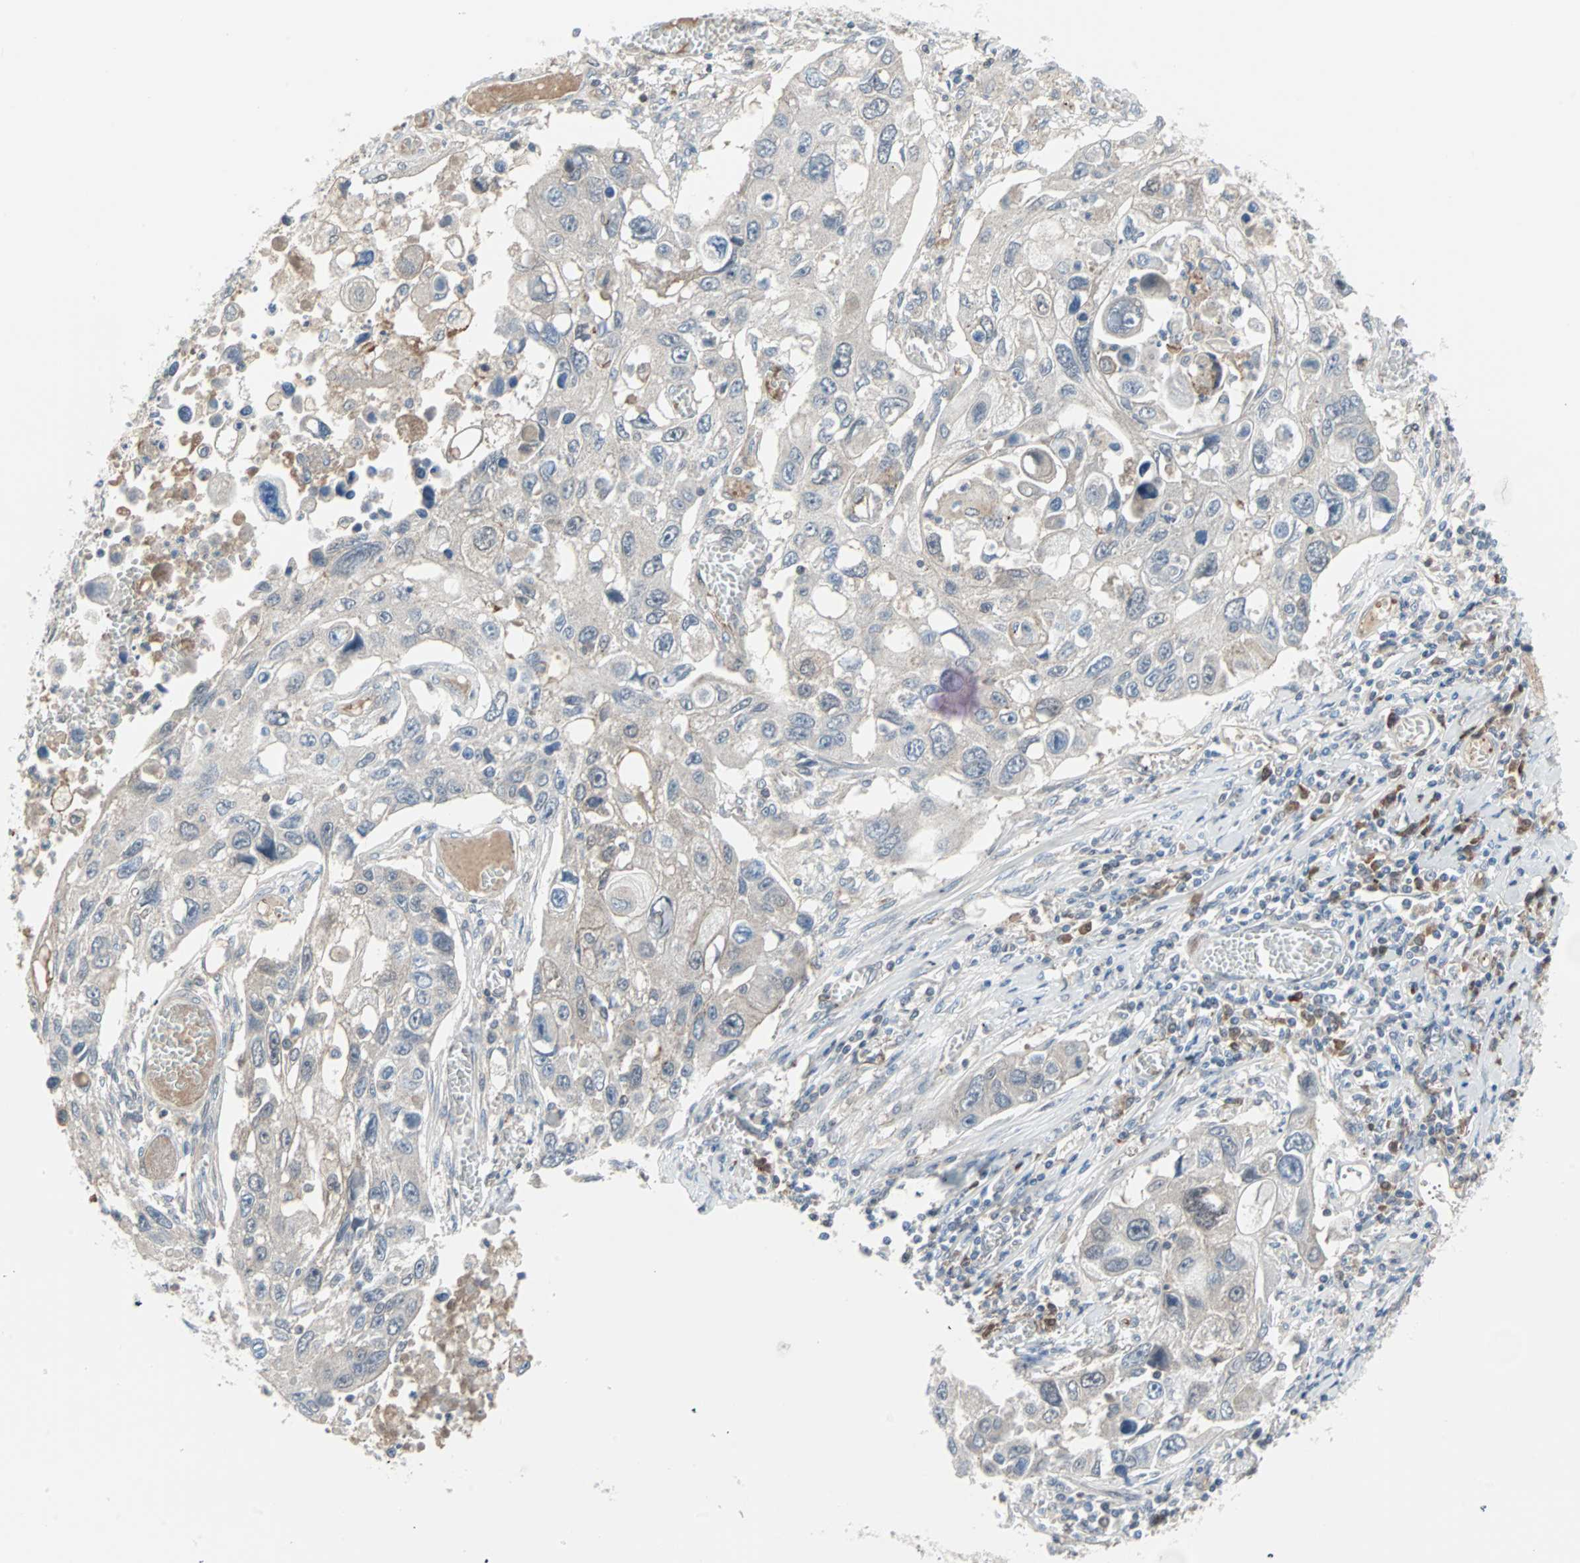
{"staining": {"intensity": "negative", "quantity": "none", "location": "none"}, "tissue": "lung cancer", "cell_type": "Tumor cells", "image_type": "cancer", "snomed": [{"axis": "morphology", "description": "Squamous cell carcinoma, NOS"}, {"axis": "topography", "description": "Lung"}], "caption": "This is an immunohistochemistry (IHC) micrograph of human squamous cell carcinoma (lung). There is no expression in tumor cells.", "gene": "CASP3", "patient": {"sex": "male", "age": 71}}